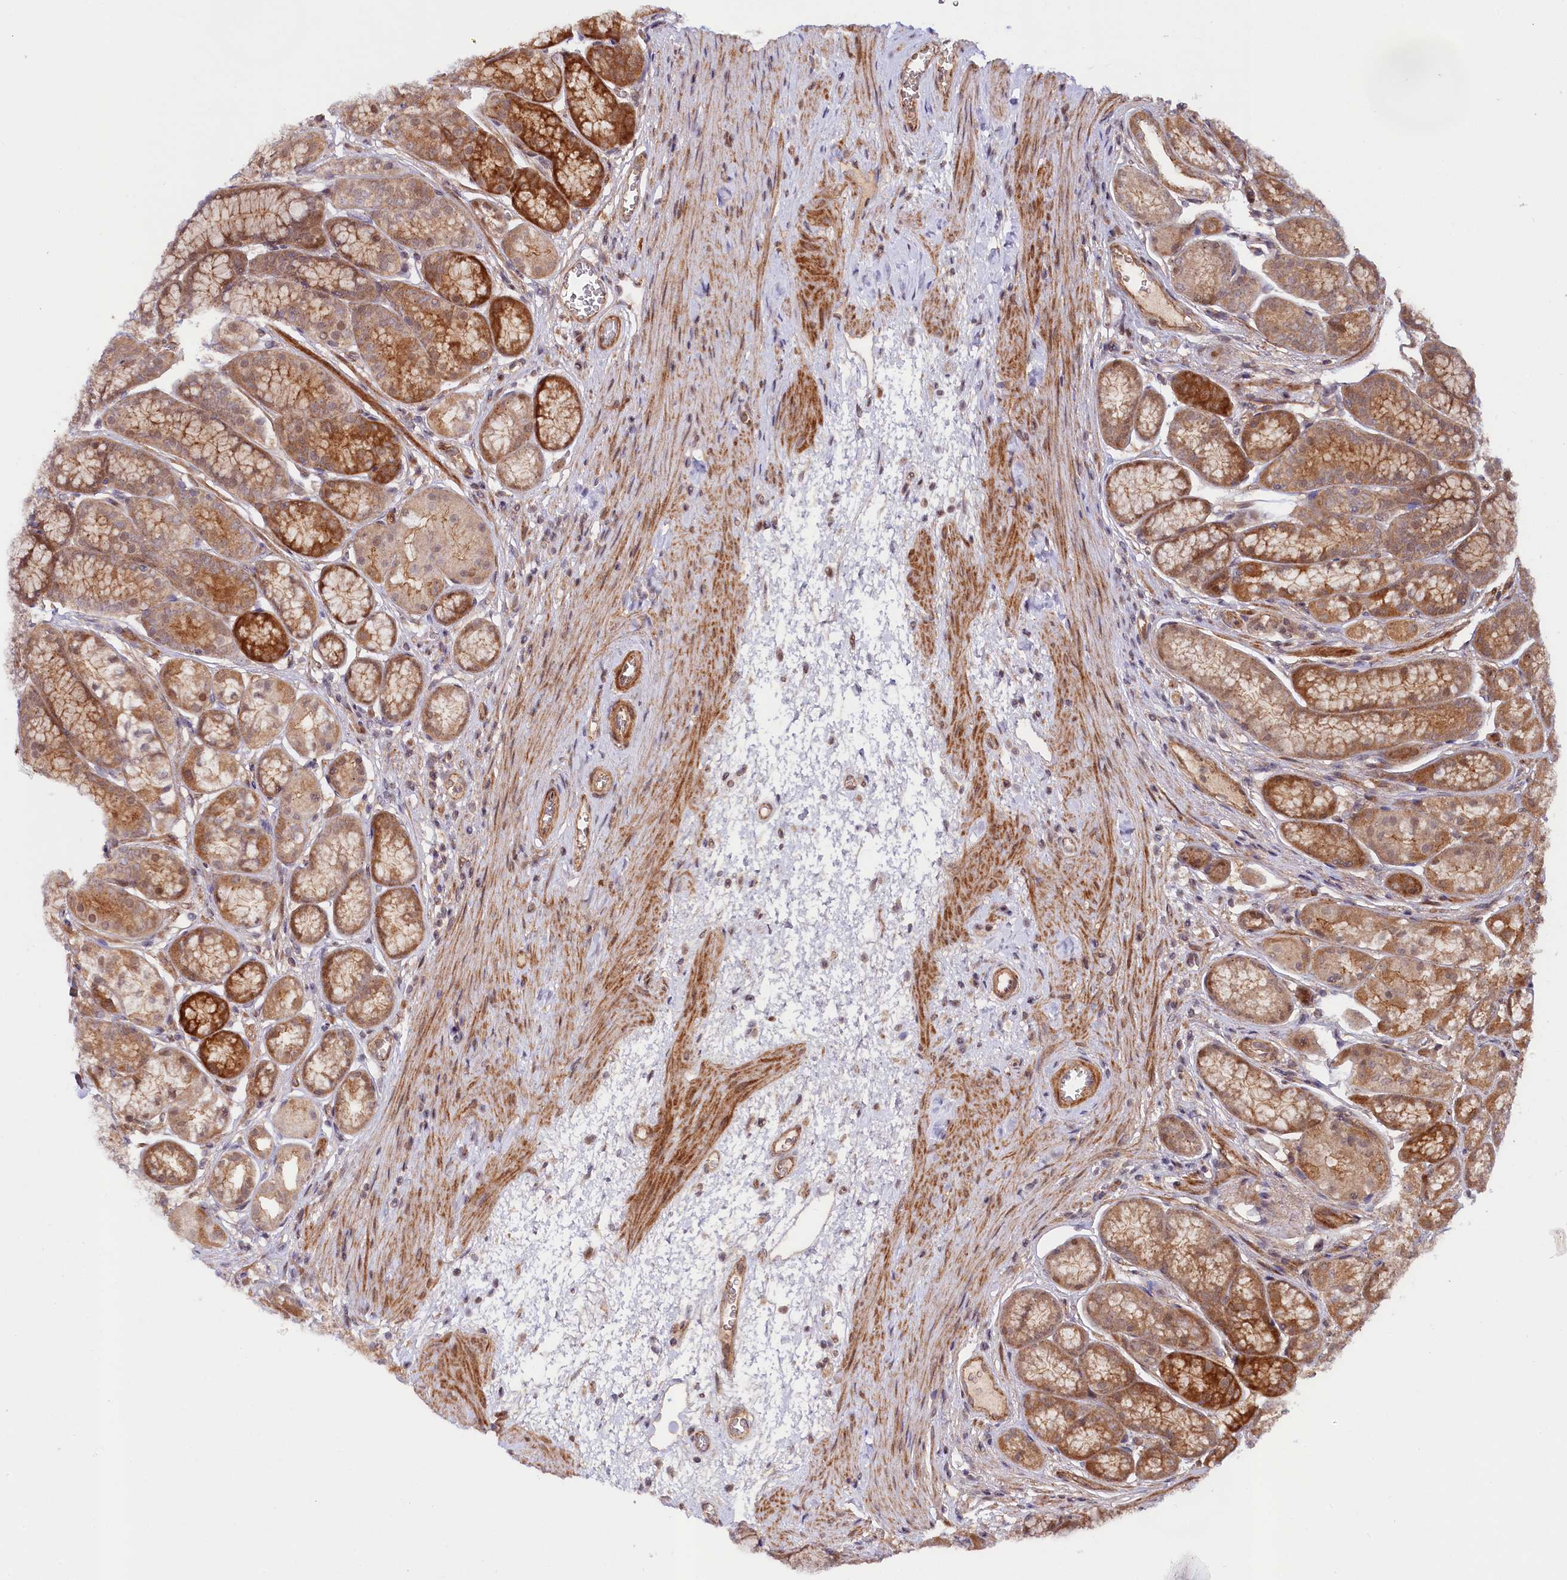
{"staining": {"intensity": "moderate", "quantity": ">75%", "location": "cytoplasmic/membranous,nuclear"}, "tissue": "stomach", "cell_type": "Glandular cells", "image_type": "normal", "snomed": [{"axis": "morphology", "description": "Normal tissue, NOS"}, {"axis": "morphology", "description": "Adenocarcinoma, NOS"}, {"axis": "morphology", "description": "Adenocarcinoma, High grade"}, {"axis": "topography", "description": "Stomach, upper"}, {"axis": "topography", "description": "Stomach"}], "caption": "A brown stain highlights moderate cytoplasmic/membranous,nuclear staining of a protein in glandular cells of benign human stomach.", "gene": "NEDD1", "patient": {"sex": "female", "age": 65}}